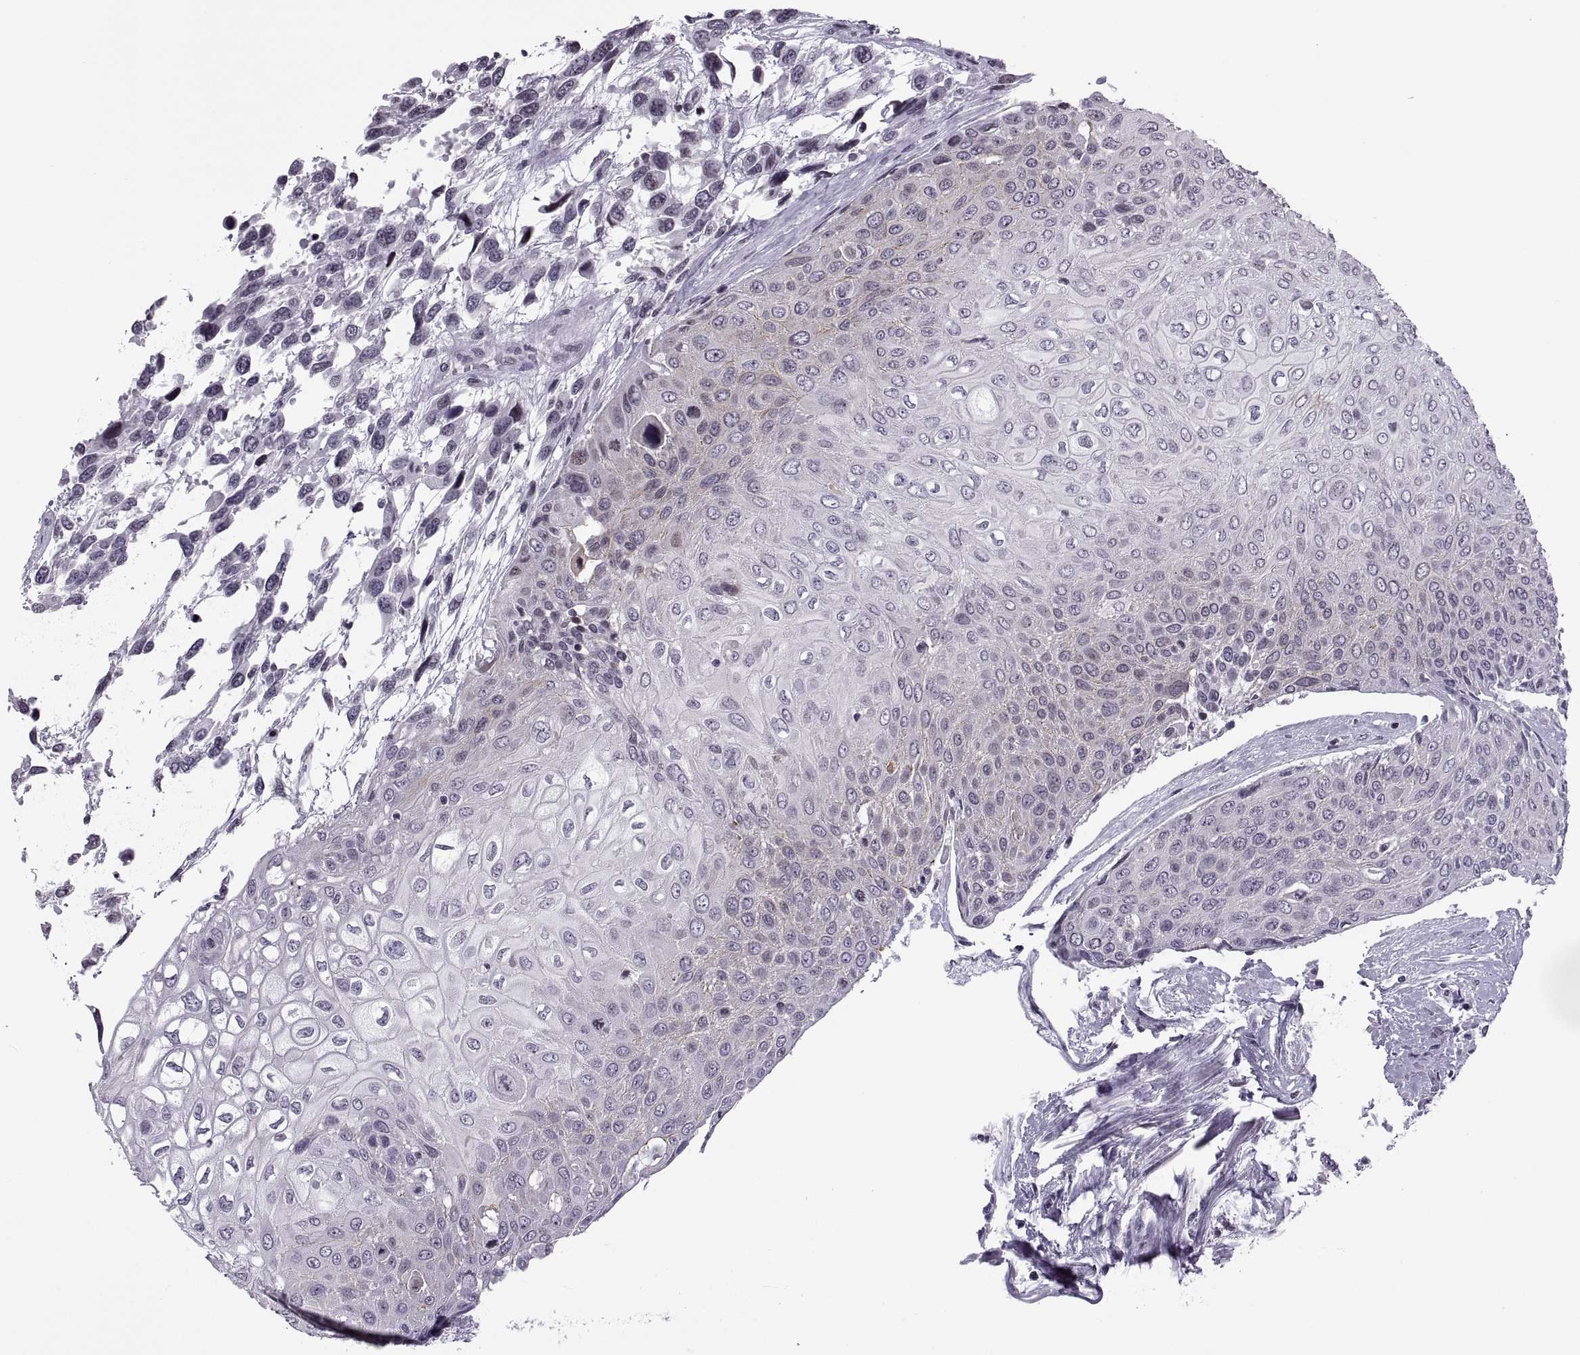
{"staining": {"intensity": "negative", "quantity": "none", "location": "none"}, "tissue": "urothelial cancer", "cell_type": "Tumor cells", "image_type": "cancer", "snomed": [{"axis": "morphology", "description": "Urothelial carcinoma, High grade"}, {"axis": "topography", "description": "Urinary bladder"}], "caption": "Protein analysis of urothelial carcinoma (high-grade) displays no significant positivity in tumor cells.", "gene": "H1-8", "patient": {"sex": "female", "age": 70}}